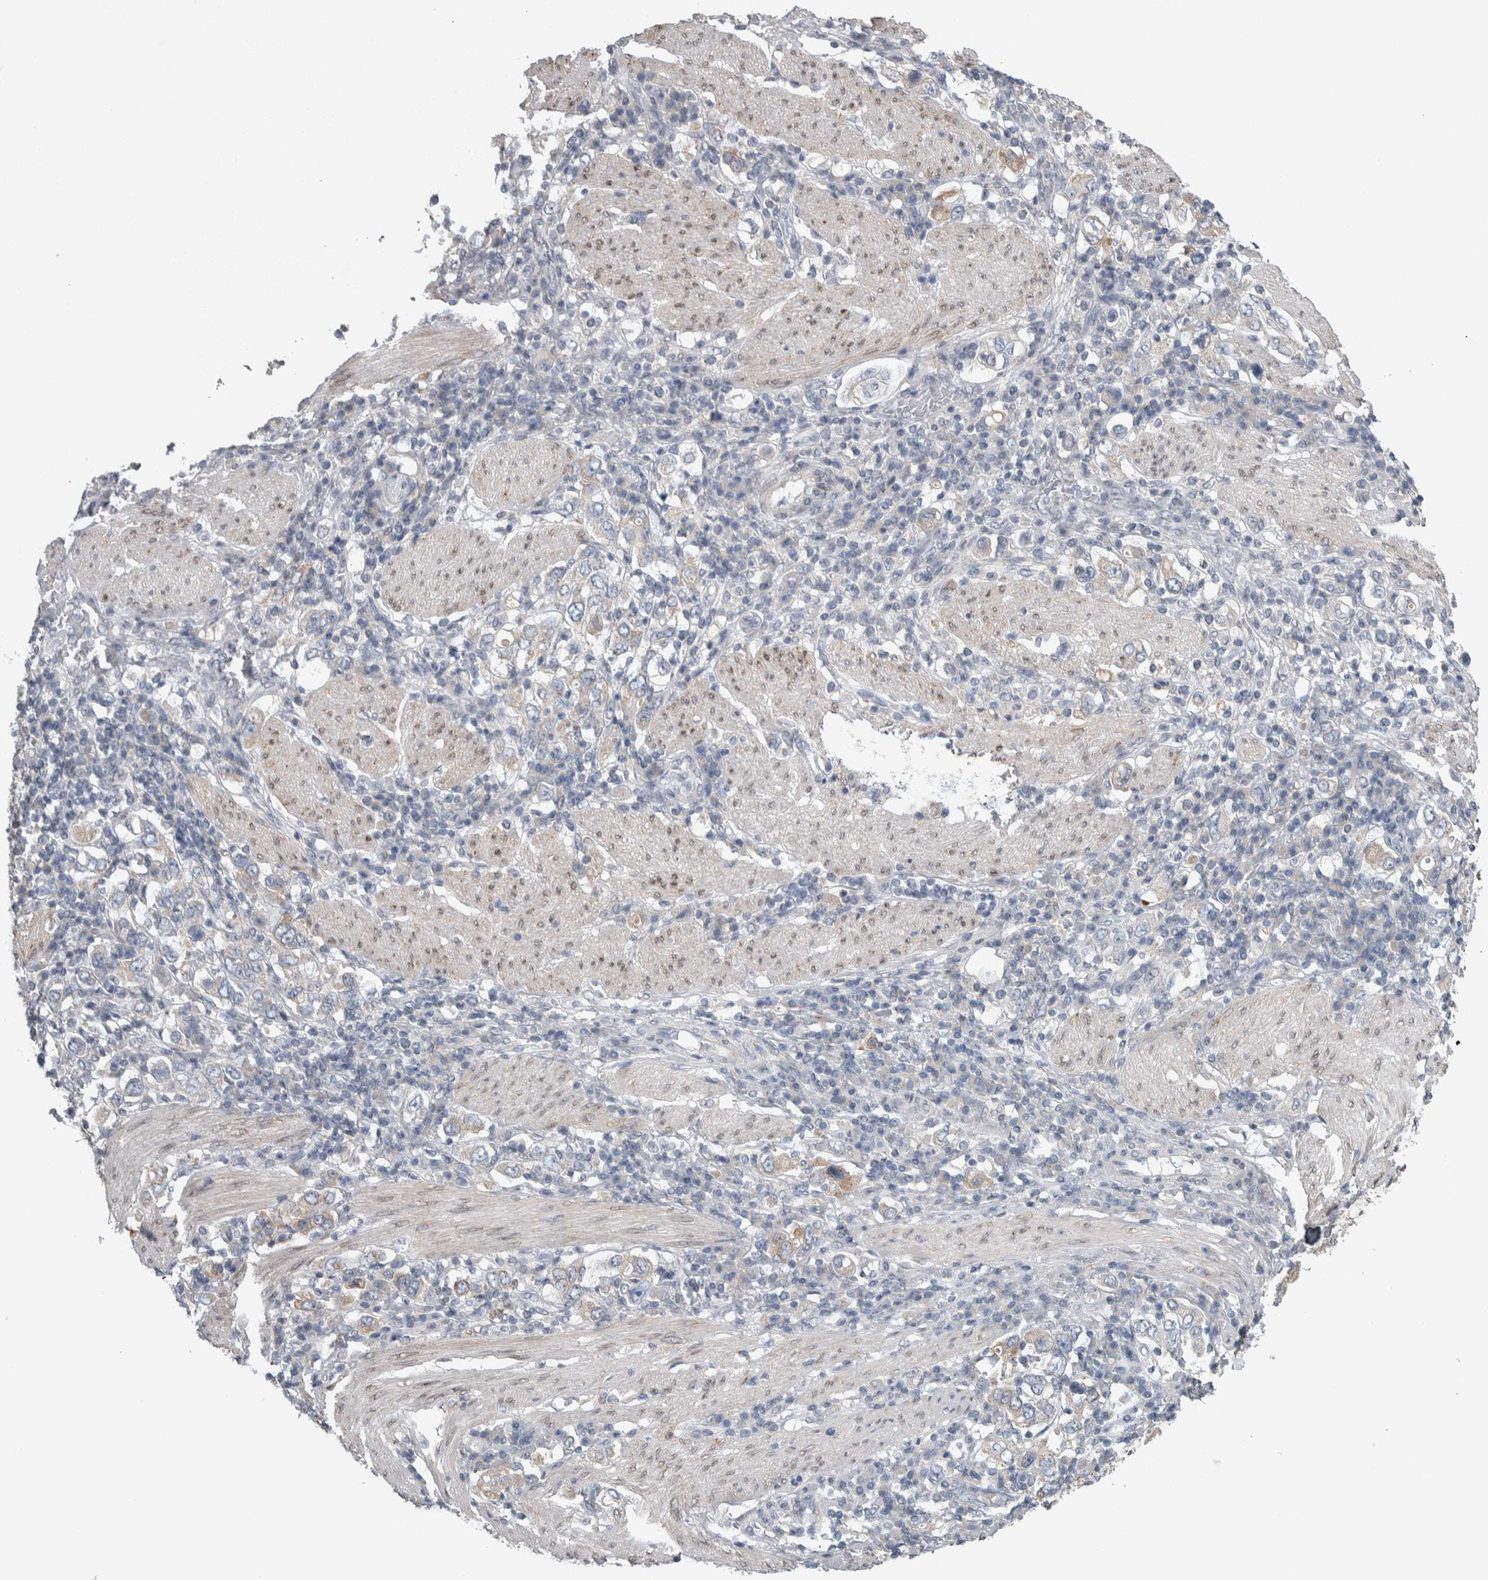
{"staining": {"intensity": "weak", "quantity": "<25%", "location": "cytoplasmic/membranous"}, "tissue": "stomach cancer", "cell_type": "Tumor cells", "image_type": "cancer", "snomed": [{"axis": "morphology", "description": "Adenocarcinoma, NOS"}, {"axis": "topography", "description": "Stomach, upper"}], "caption": "Photomicrograph shows no significant protein expression in tumor cells of stomach cancer.", "gene": "SIGMAR1", "patient": {"sex": "male", "age": 62}}